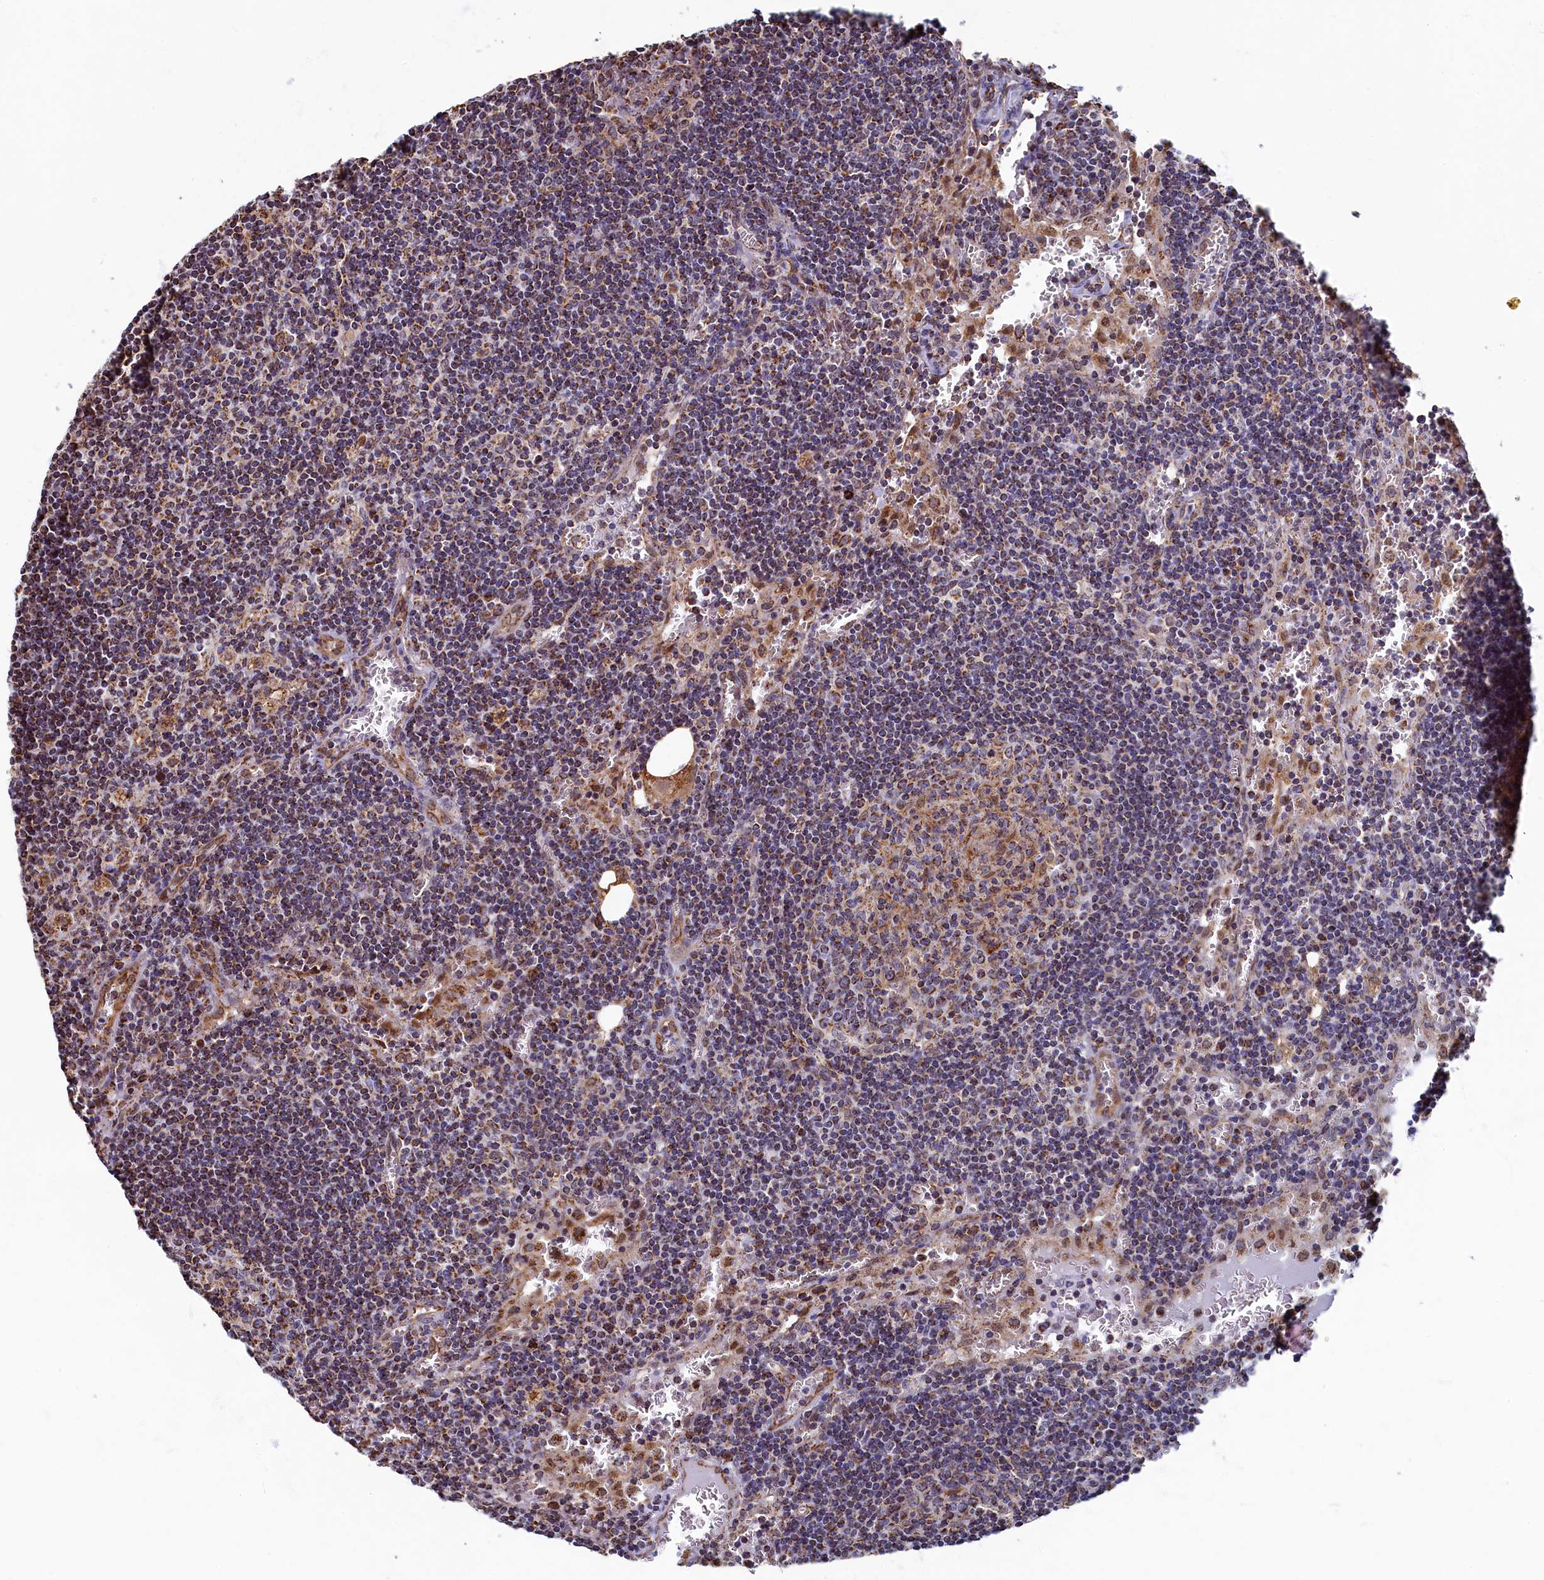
{"staining": {"intensity": "moderate", "quantity": "25%-75%", "location": "cytoplasmic/membranous"}, "tissue": "lymph node", "cell_type": "Germinal center cells", "image_type": "normal", "snomed": [{"axis": "morphology", "description": "Normal tissue, NOS"}, {"axis": "topography", "description": "Lymph node"}], "caption": "Protein expression by immunohistochemistry exhibits moderate cytoplasmic/membranous positivity in about 25%-75% of germinal center cells in benign lymph node.", "gene": "SPR", "patient": {"sex": "female", "age": 73}}